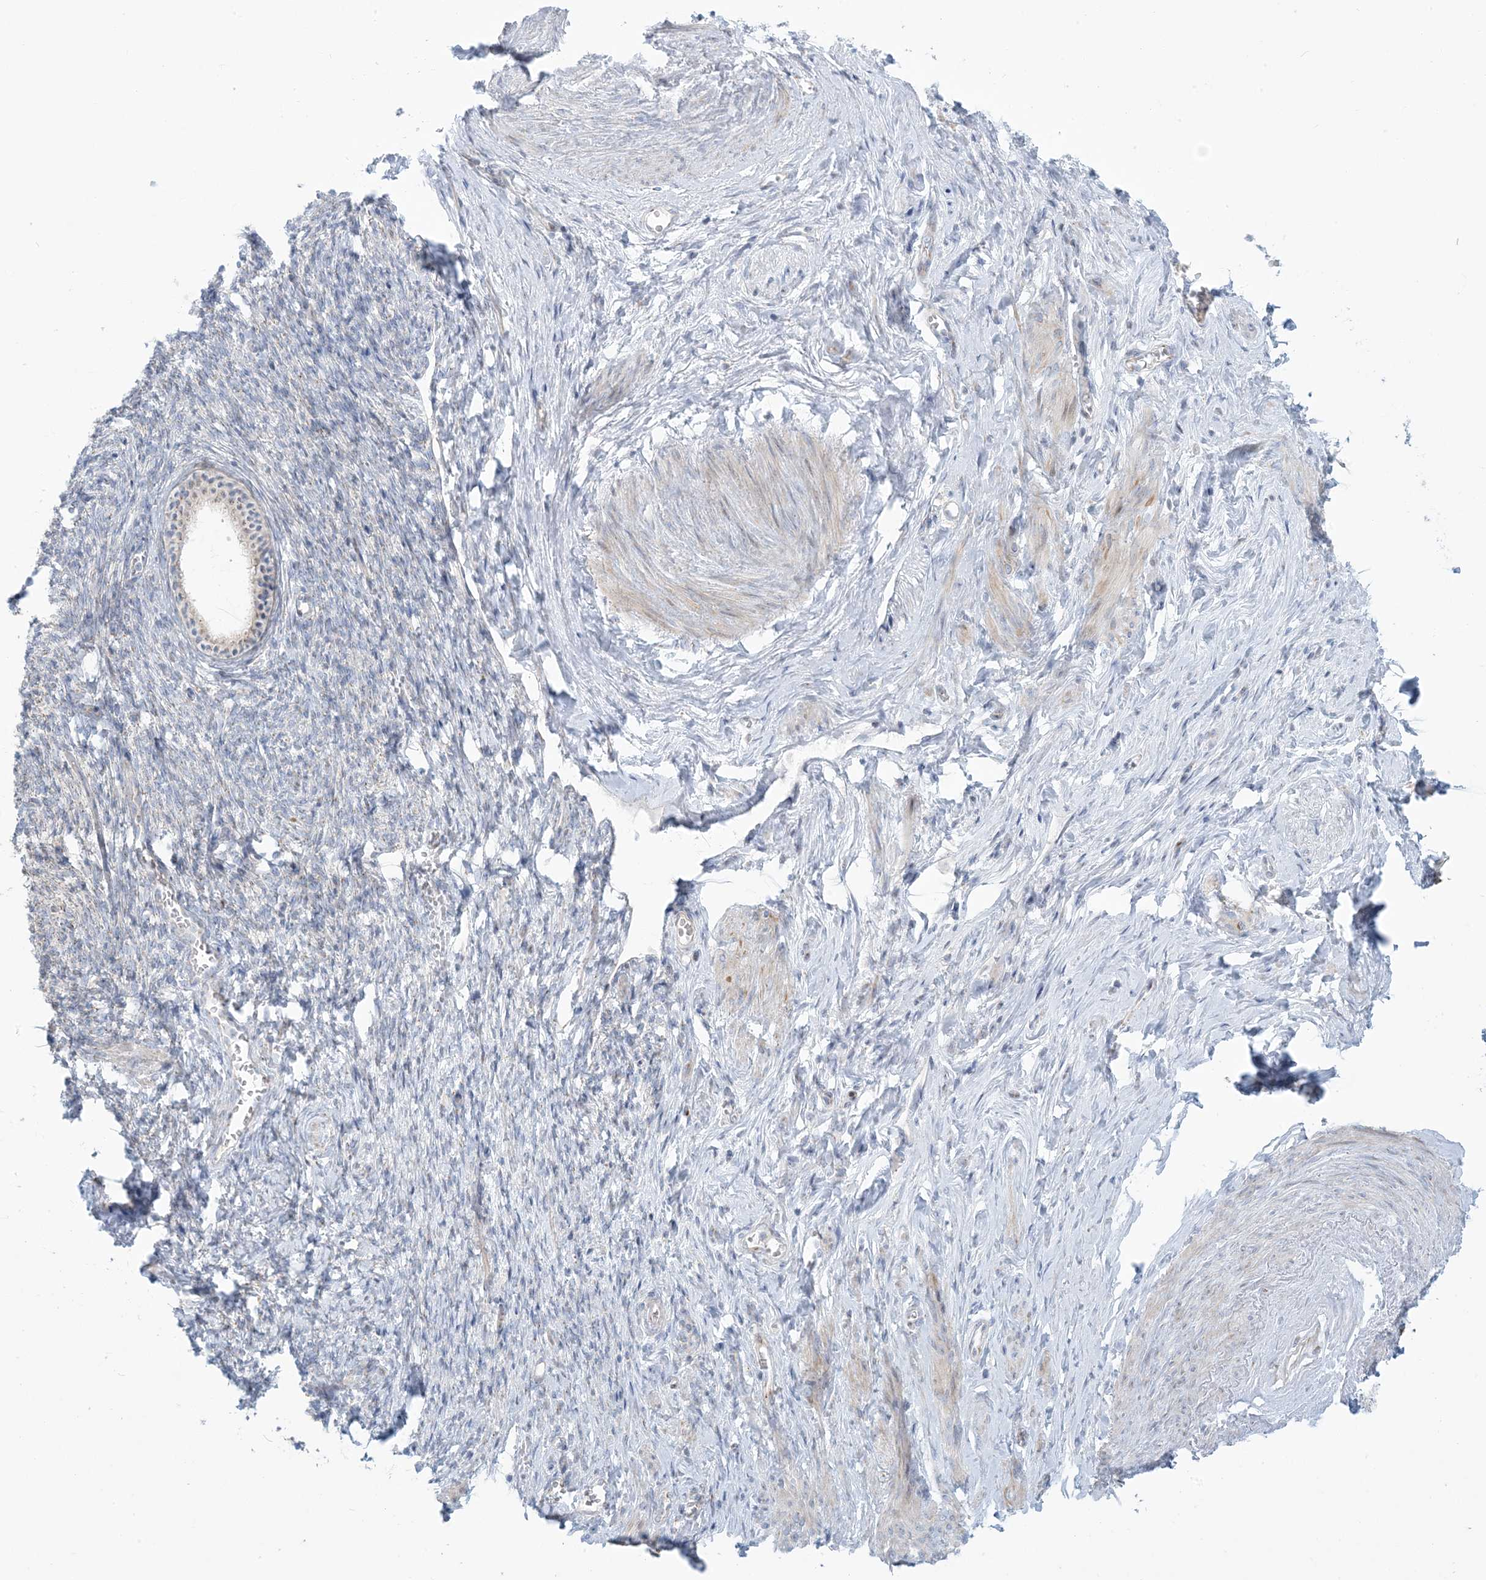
{"staining": {"intensity": "negative", "quantity": "none", "location": "none"}, "tissue": "adipose tissue", "cell_type": "Adipocytes", "image_type": "normal", "snomed": [{"axis": "morphology", "description": "Normal tissue, NOS"}, {"axis": "topography", "description": "Vascular tissue"}, {"axis": "topography", "description": "Fallopian tube"}, {"axis": "topography", "description": "Ovary"}], "caption": "There is no significant positivity in adipocytes of adipose tissue. (DAB IHC, high magnification).", "gene": "AFTPH", "patient": {"sex": "female", "age": 67}}